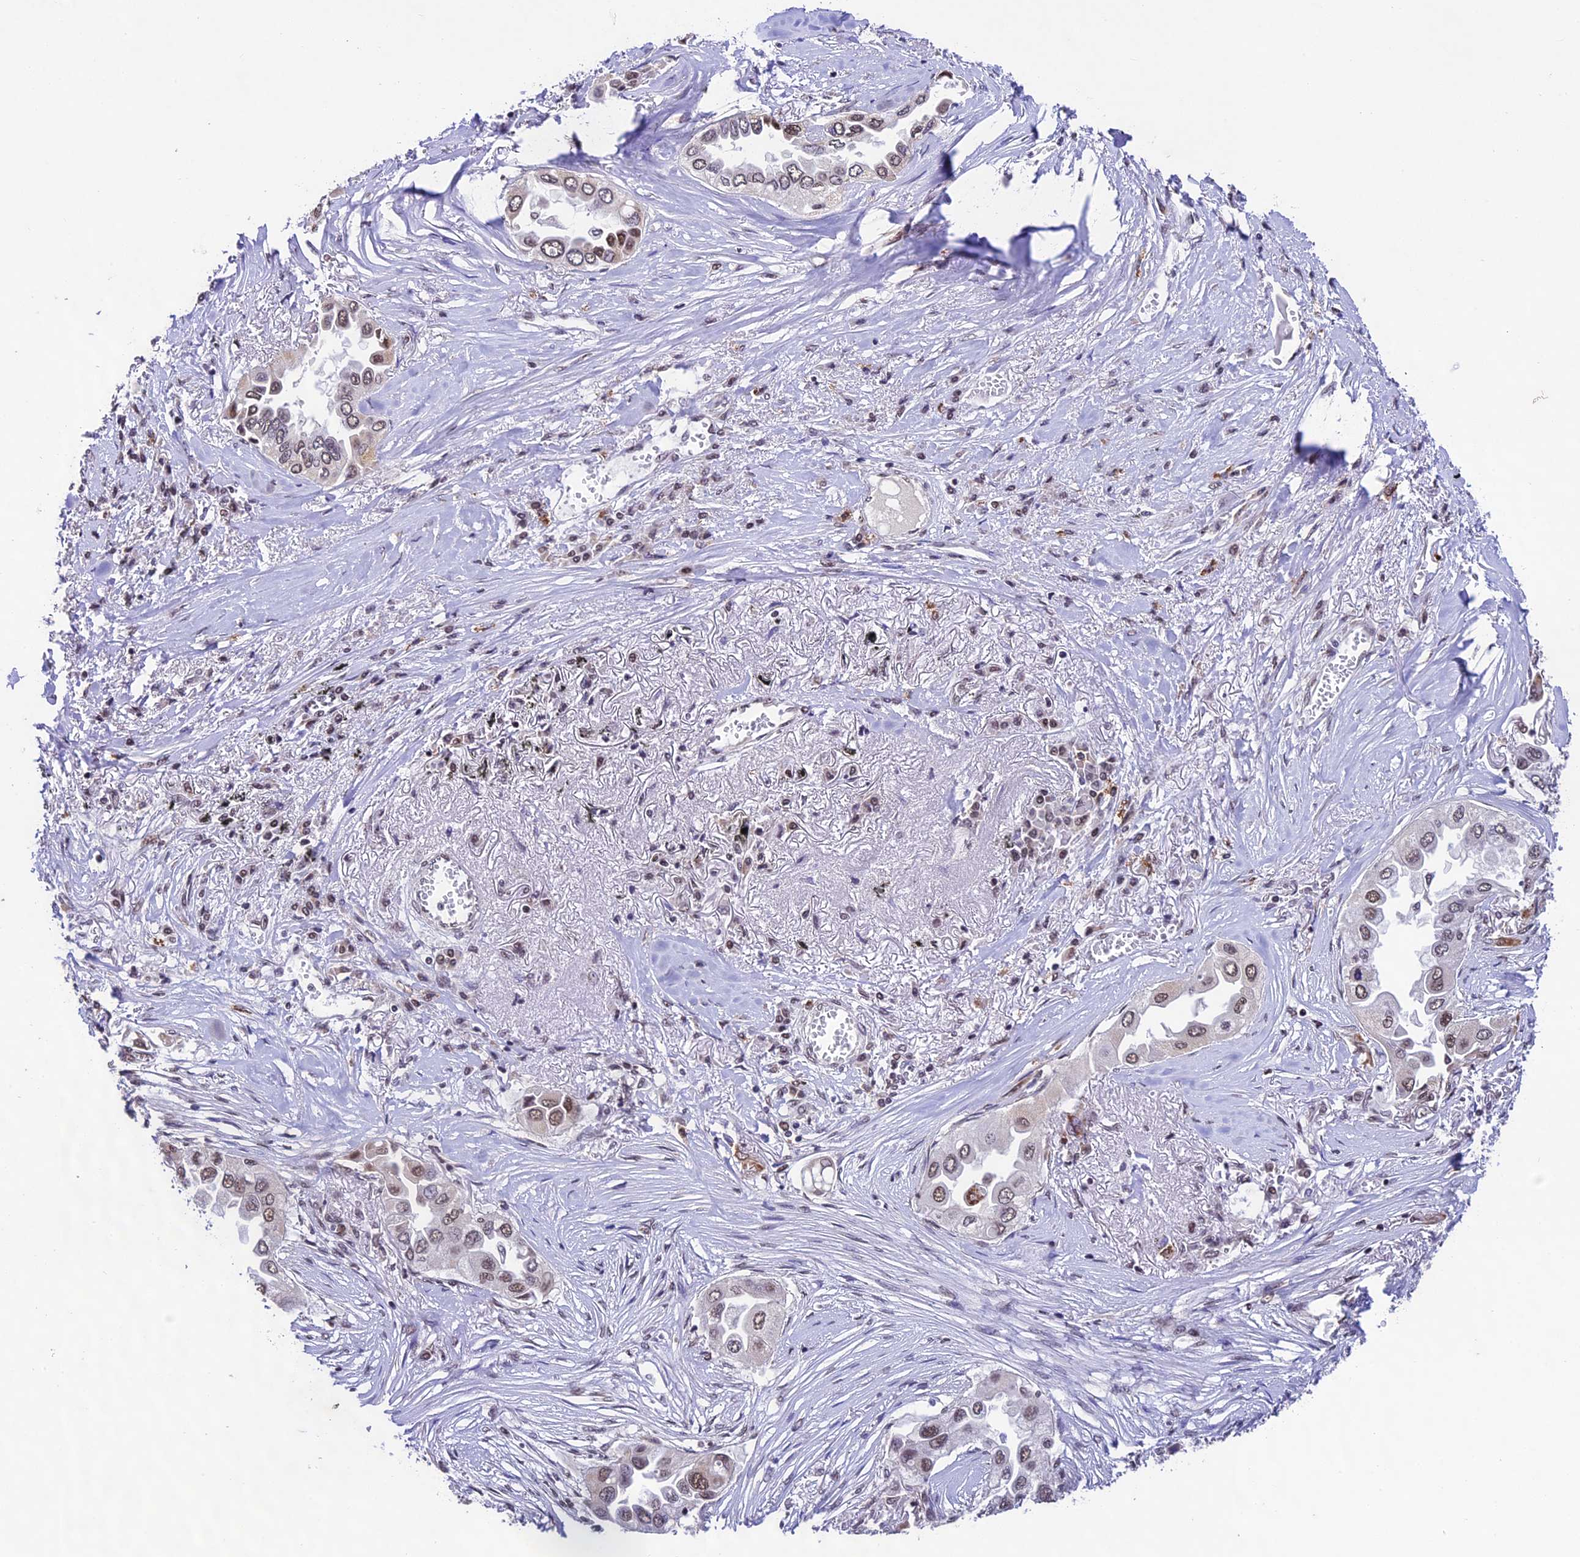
{"staining": {"intensity": "moderate", "quantity": "25%-75%", "location": "nuclear"}, "tissue": "lung cancer", "cell_type": "Tumor cells", "image_type": "cancer", "snomed": [{"axis": "morphology", "description": "Adenocarcinoma, NOS"}, {"axis": "topography", "description": "Lung"}], "caption": "There is medium levels of moderate nuclear expression in tumor cells of lung cancer (adenocarcinoma), as demonstrated by immunohistochemical staining (brown color).", "gene": "CARS2", "patient": {"sex": "female", "age": 76}}